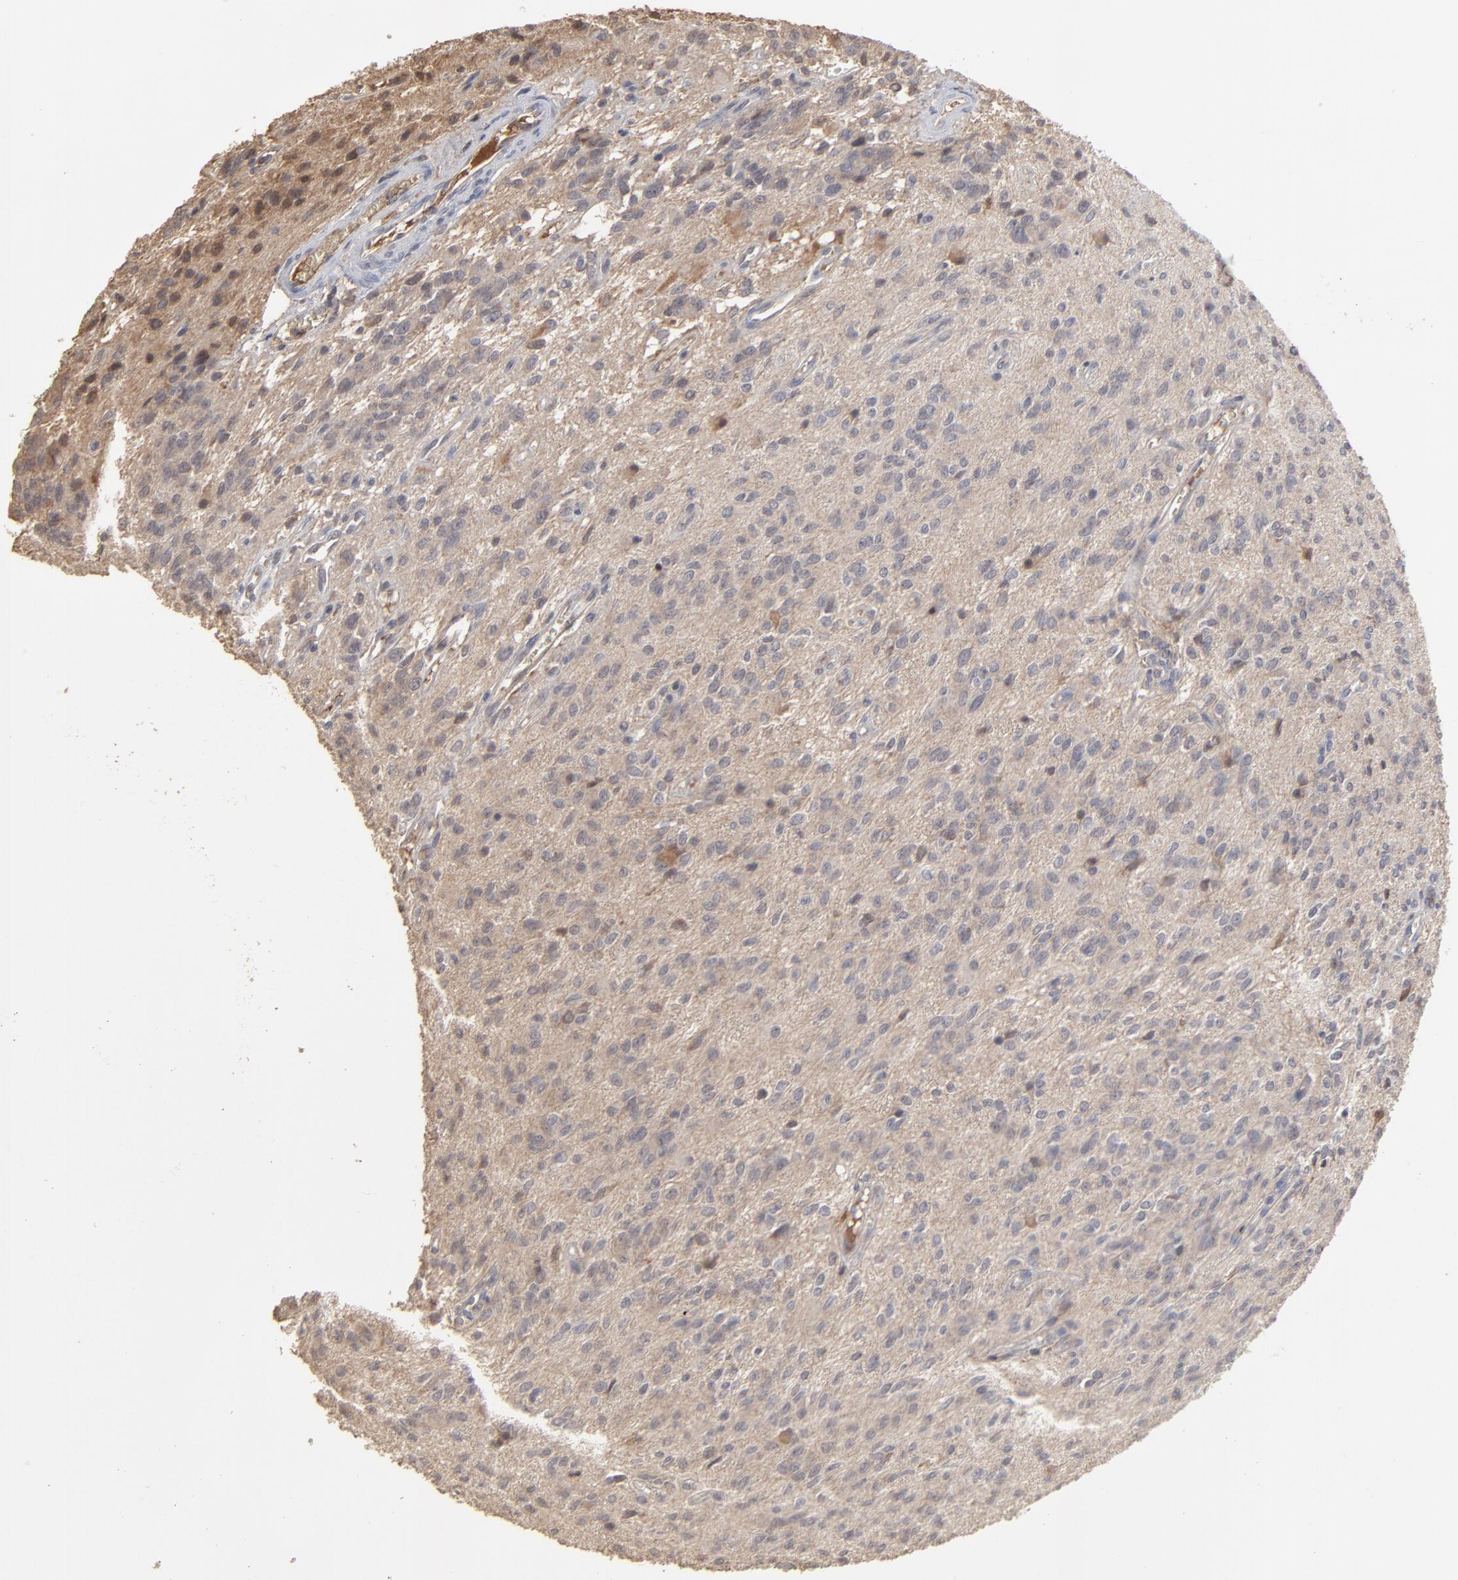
{"staining": {"intensity": "negative", "quantity": "none", "location": "none"}, "tissue": "glioma", "cell_type": "Tumor cells", "image_type": "cancer", "snomed": [{"axis": "morphology", "description": "Glioma, malignant, Low grade"}, {"axis": "topography", "description": "Brain"}], "caption": "High power microscopy micrograph of an immunohistochemistry photomicrograph of malignant low-grade glioma, revealing no significant positivity in tumor cells. (Brightfield microscopy of DAB (3,3'-diaminobenzidine) immunohistochemistry at high magnification).", "gene": "VPREB3", "patient": {"sex": "female", "age": 15}}